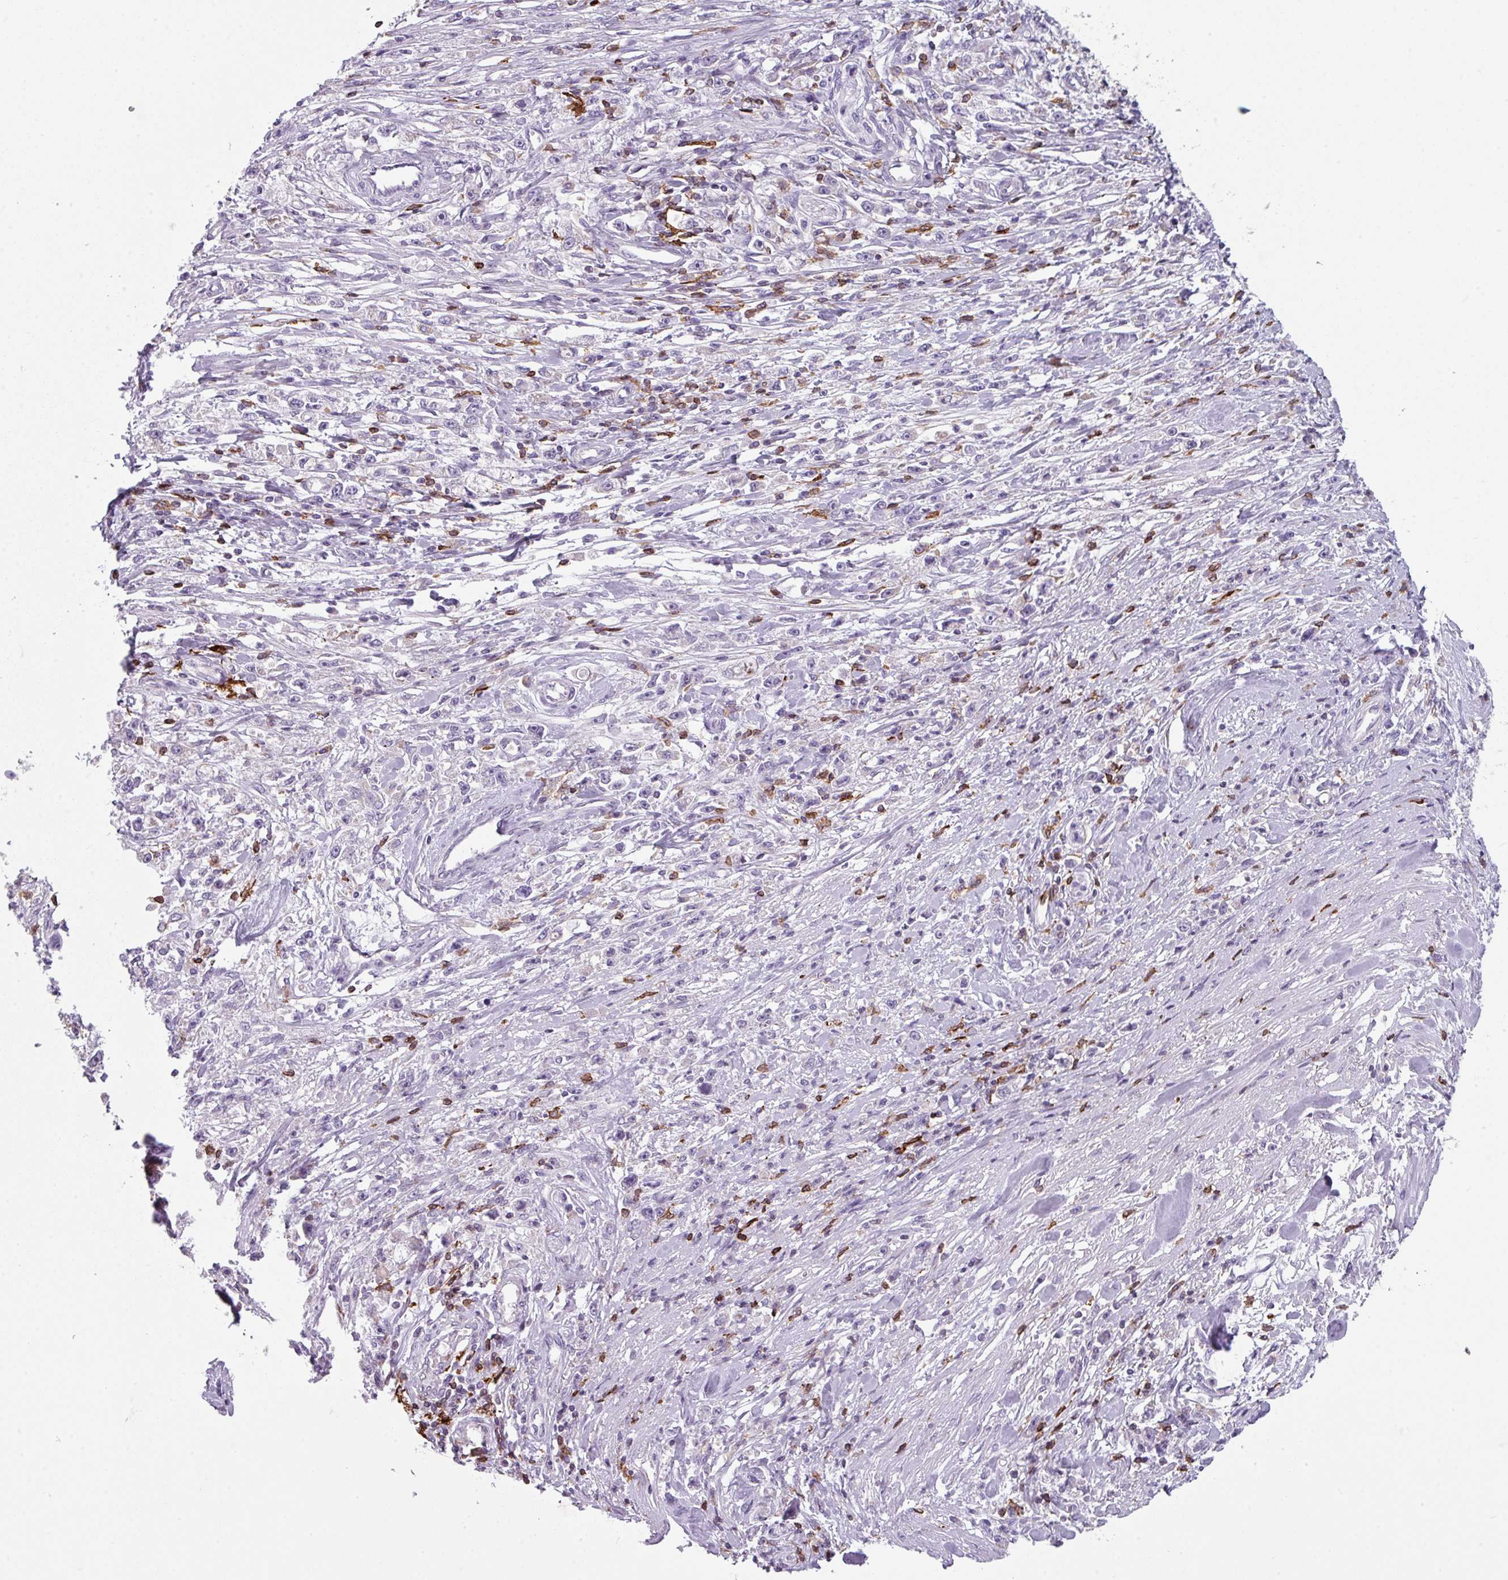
{"staining": {"intensity": "negative", "quantity": "none", "location": "none"}, "tissue": "stomach cancer", "cell_type": "Tumor cells", "image_type": "cancer", "snomed": [{"axis": "morphology", "description": "Adenocarcinoma, NOS"}, {"axis": "topography", "description": "Stomach"}], "caption": "Histopathology image shows no significant protein expression in tumor cells of stomach cancer.", "gene": "NEDD9", "patient": {"sex": "female", "age": 59}}